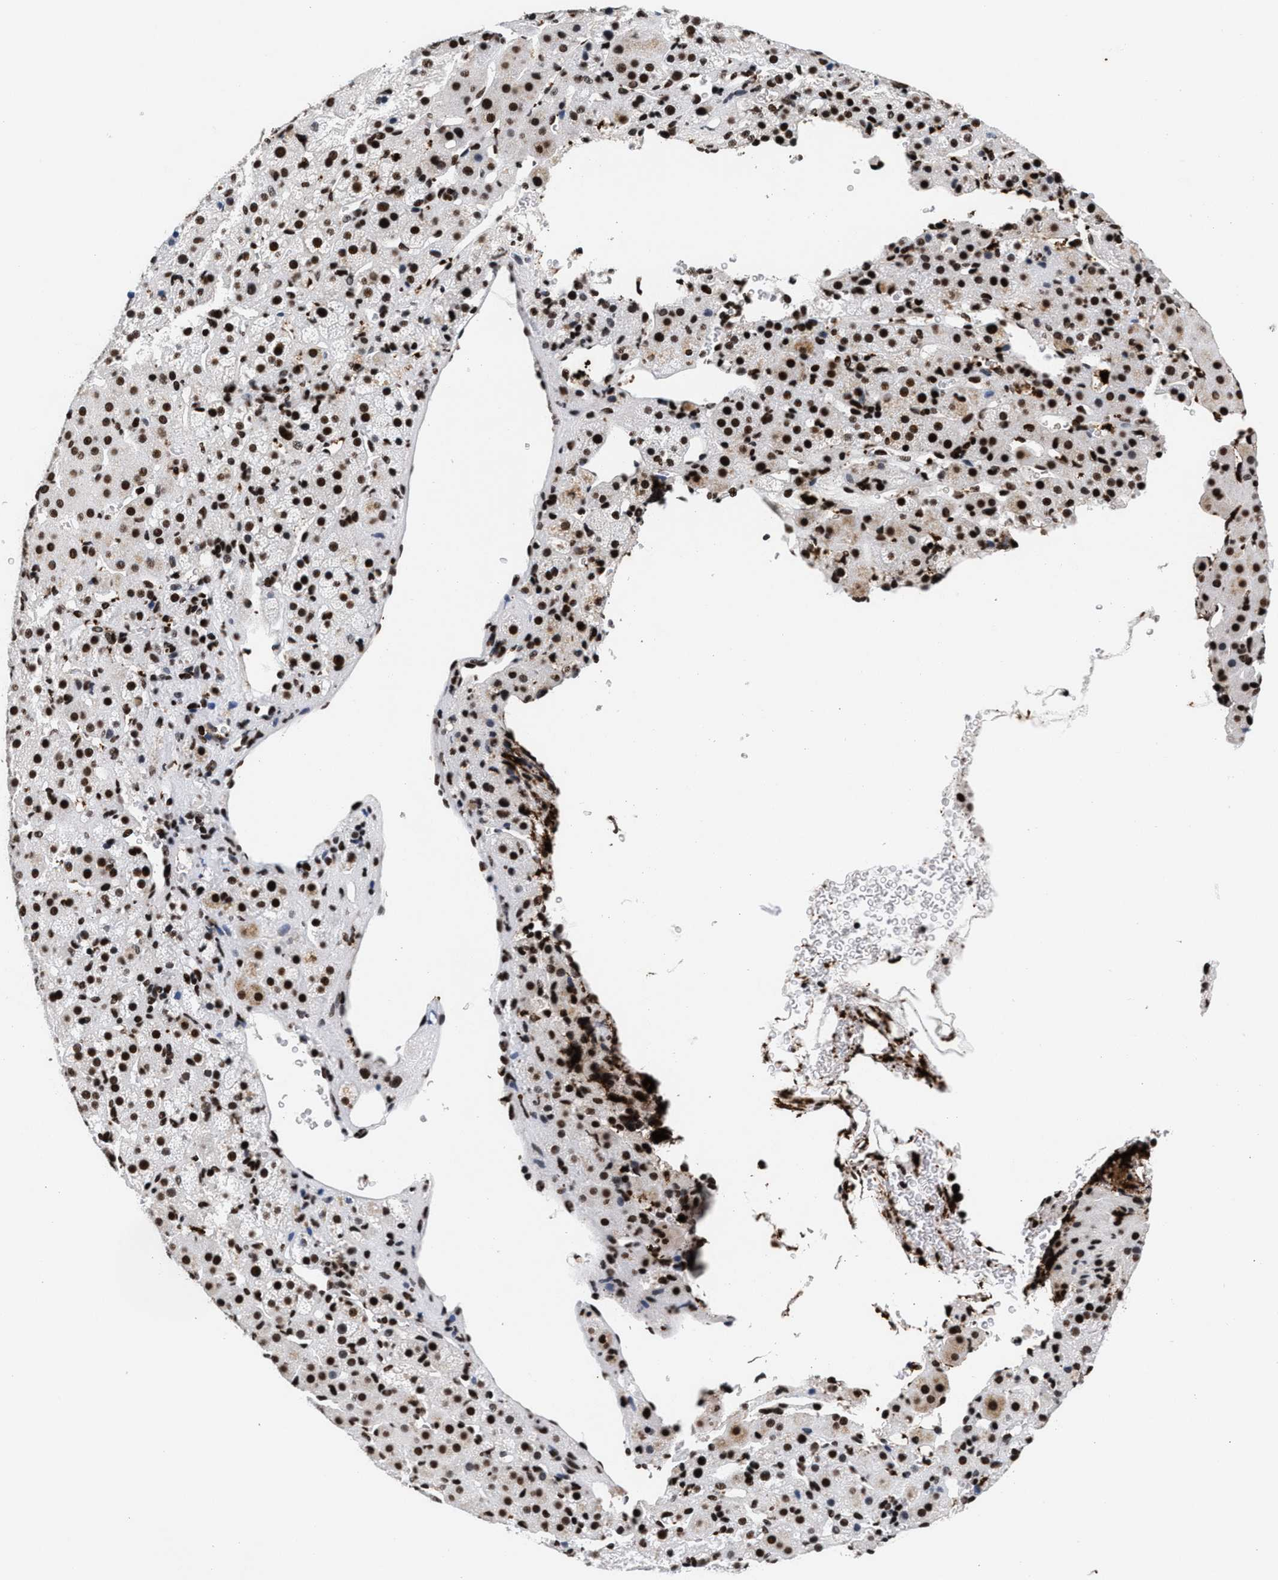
{"staining": {"intensity": "strong", "quantity": ">75%", "location": "nuclear"}, "tissue": "adrenal gland", "cell_type": "Glandular cells", "image_type": "normal", "snomed": [{"axis": "morphology", "description": "Normal tissue, NOS"}, {"axis": "topography", "description": "Adrenal gland"}], "caption": "The micrograph shows staining of normal adrenal gland, revealing strong nuclear protein positivity (brown color) within glandular cells. The staining was performed using DAB (3,3'-diaminobenzidine) to visualize the protein expression in brown, while the nuclei were stained in blue with hematoxylin (Magnification: 20x).", "gene": "RAD21", "patient": {"sex": "female", "age": 57}}